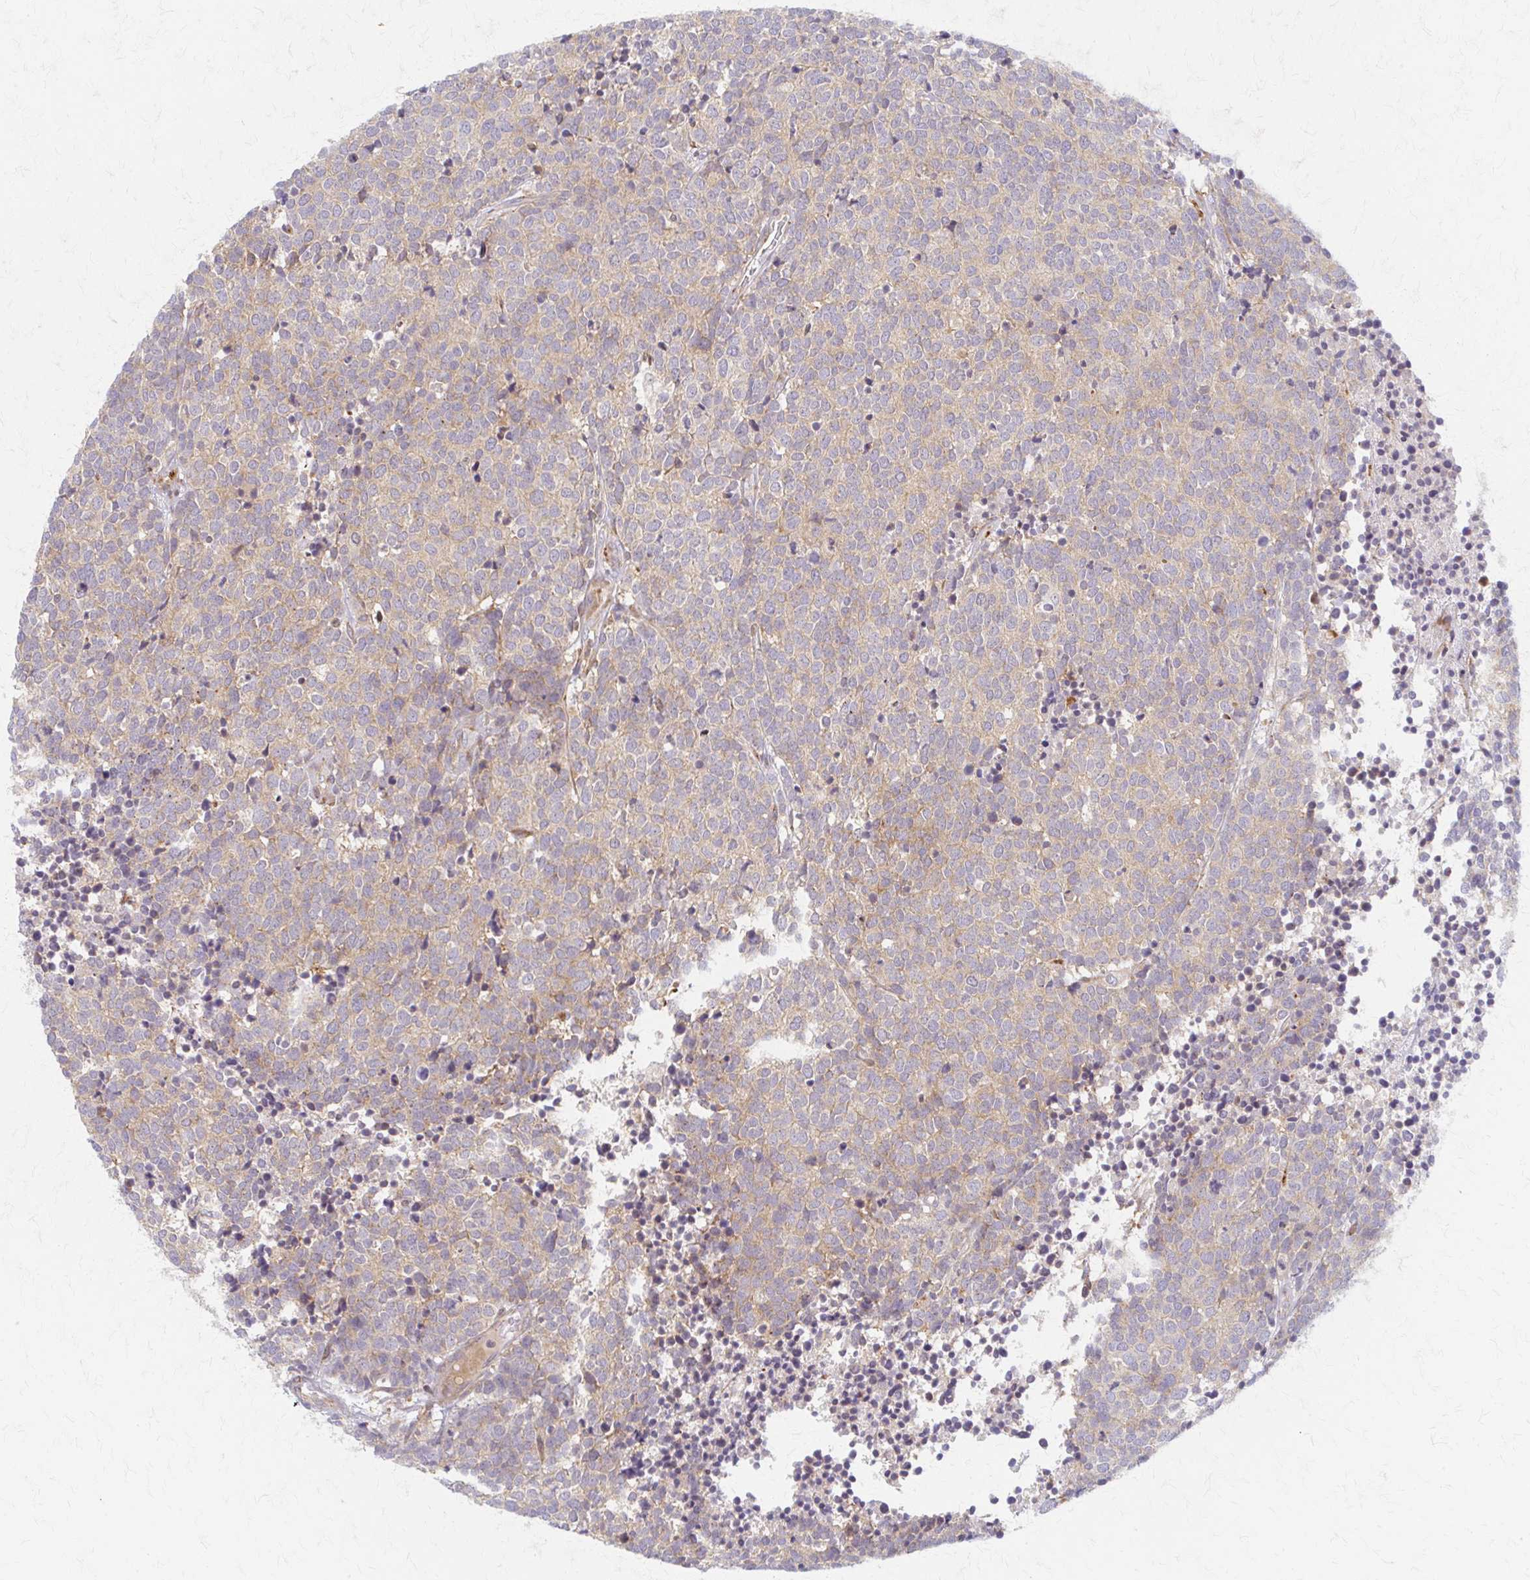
{"staining": {"intensity": "weak", "quantity": "25%-75%", "location": "cytoplasmic/membranous"}, "tissue": "carcinoid", "cell_type": "Tumor cells", "image_type": "cancer", "snomed": [{"axis": "morphology", "description": "Carcinoid, malignant, NOS"}, {"axis": "topography", "description": "Skin"}], "caption": "Immunohistochemical staining of human carcinoid (malignant) displays weak cytoplasmic/membranous protein positivity in about 25%-75% of tumor cells.", "gene": "ARHGAP35", "patient": {"sex": "female", "age": 79}}